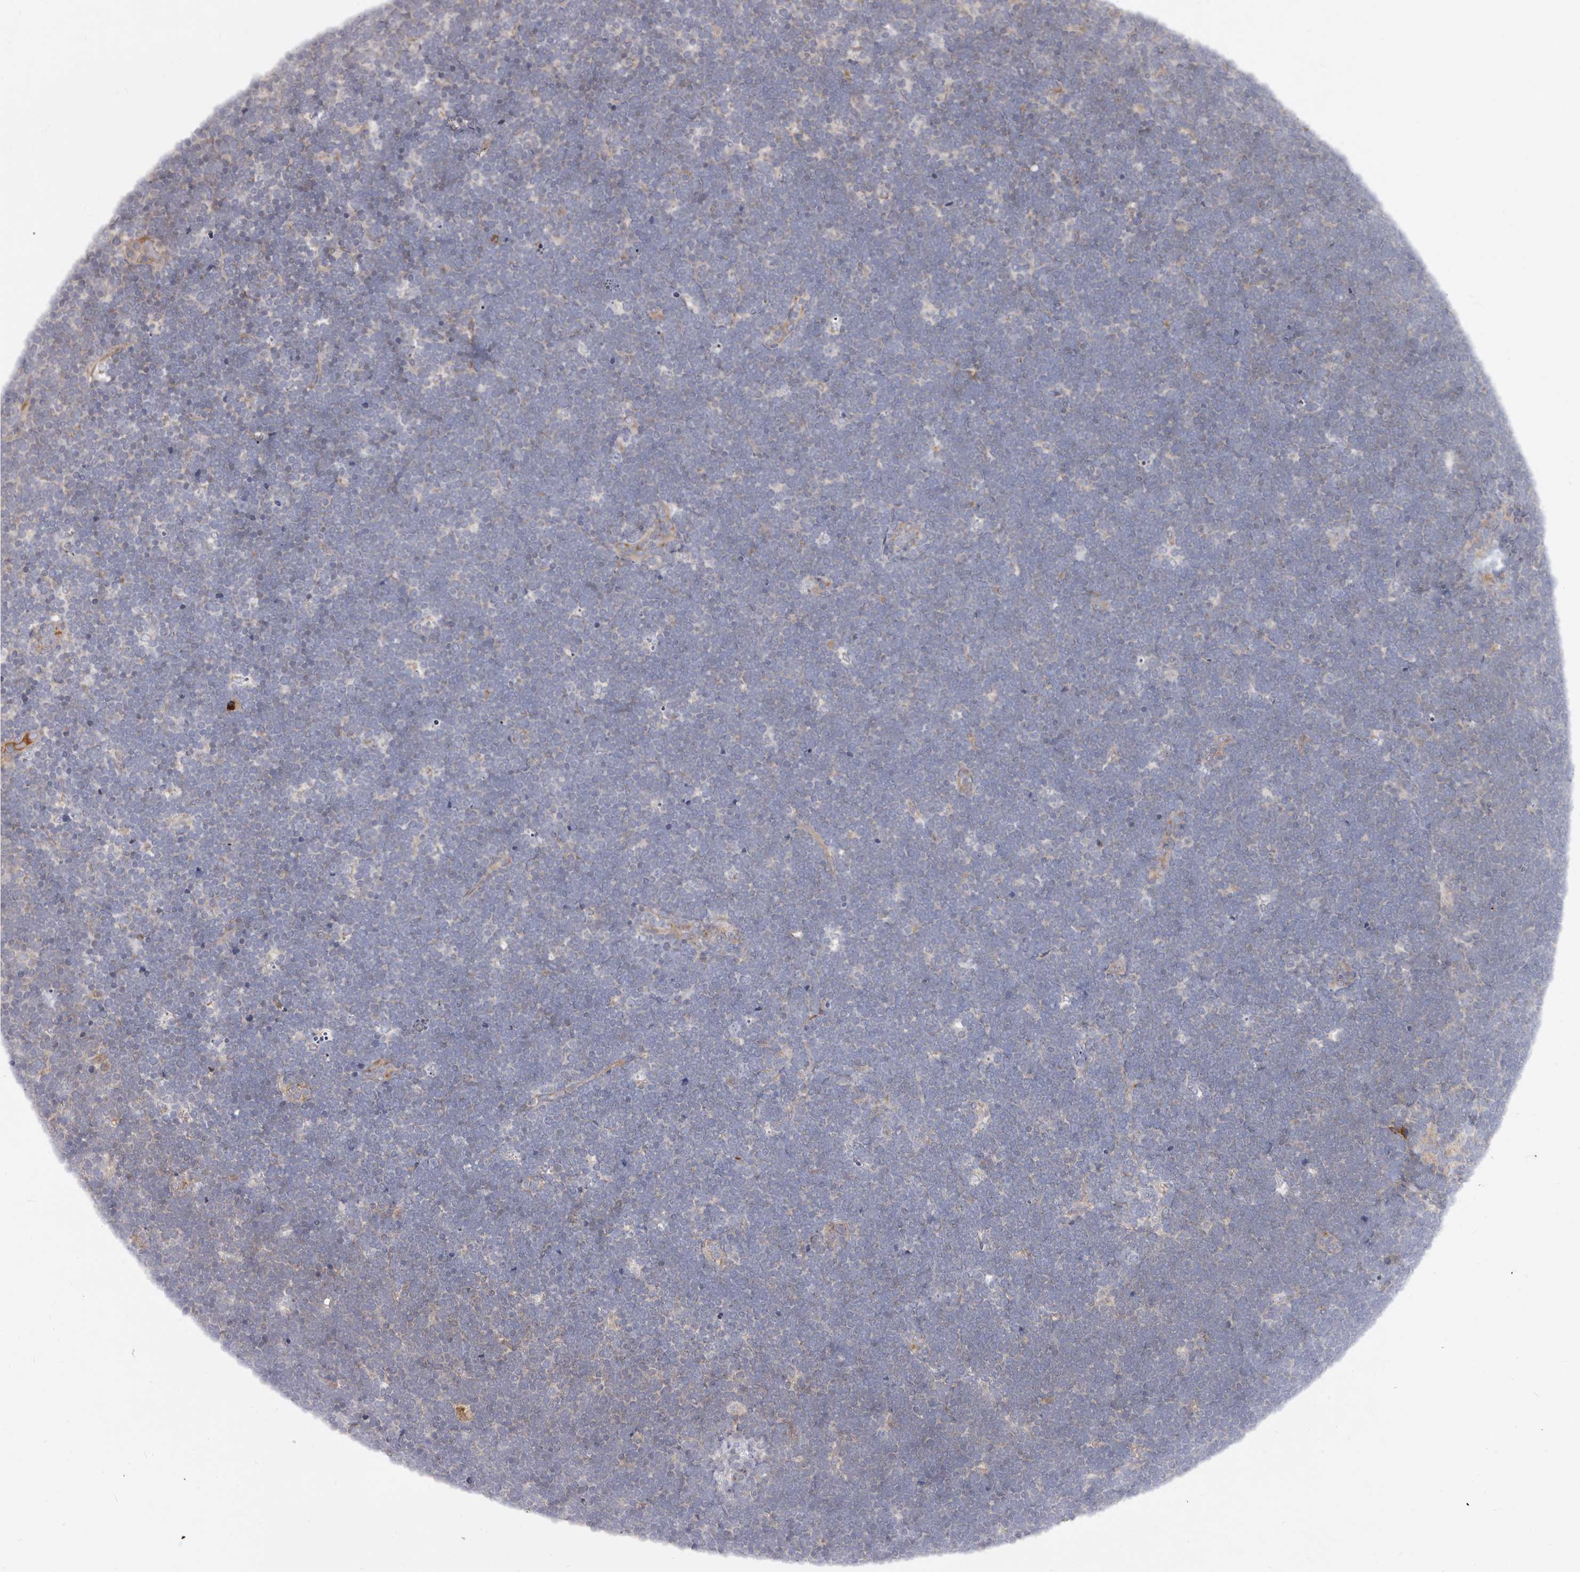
{"staining": {"intensity": "negative", "quantity": "none", "location": "none"}, "tissue": "lymphoma", "cell_type": "Tumor cells", "image_type": "cancer", "snomed": [{"axis": "morphology", "description": "Malignant lymphoma, non-Hodgkin's type, High grade"}, {"axis": "topography", "description": "Lymph node"}], "caption": "IHC histopathology image of lymphoma stained for a protein (brown), which exhibits no positivity in tumor cells.", "gene": "ASIC5", "patient": {"sex": "male", "age": 13}}